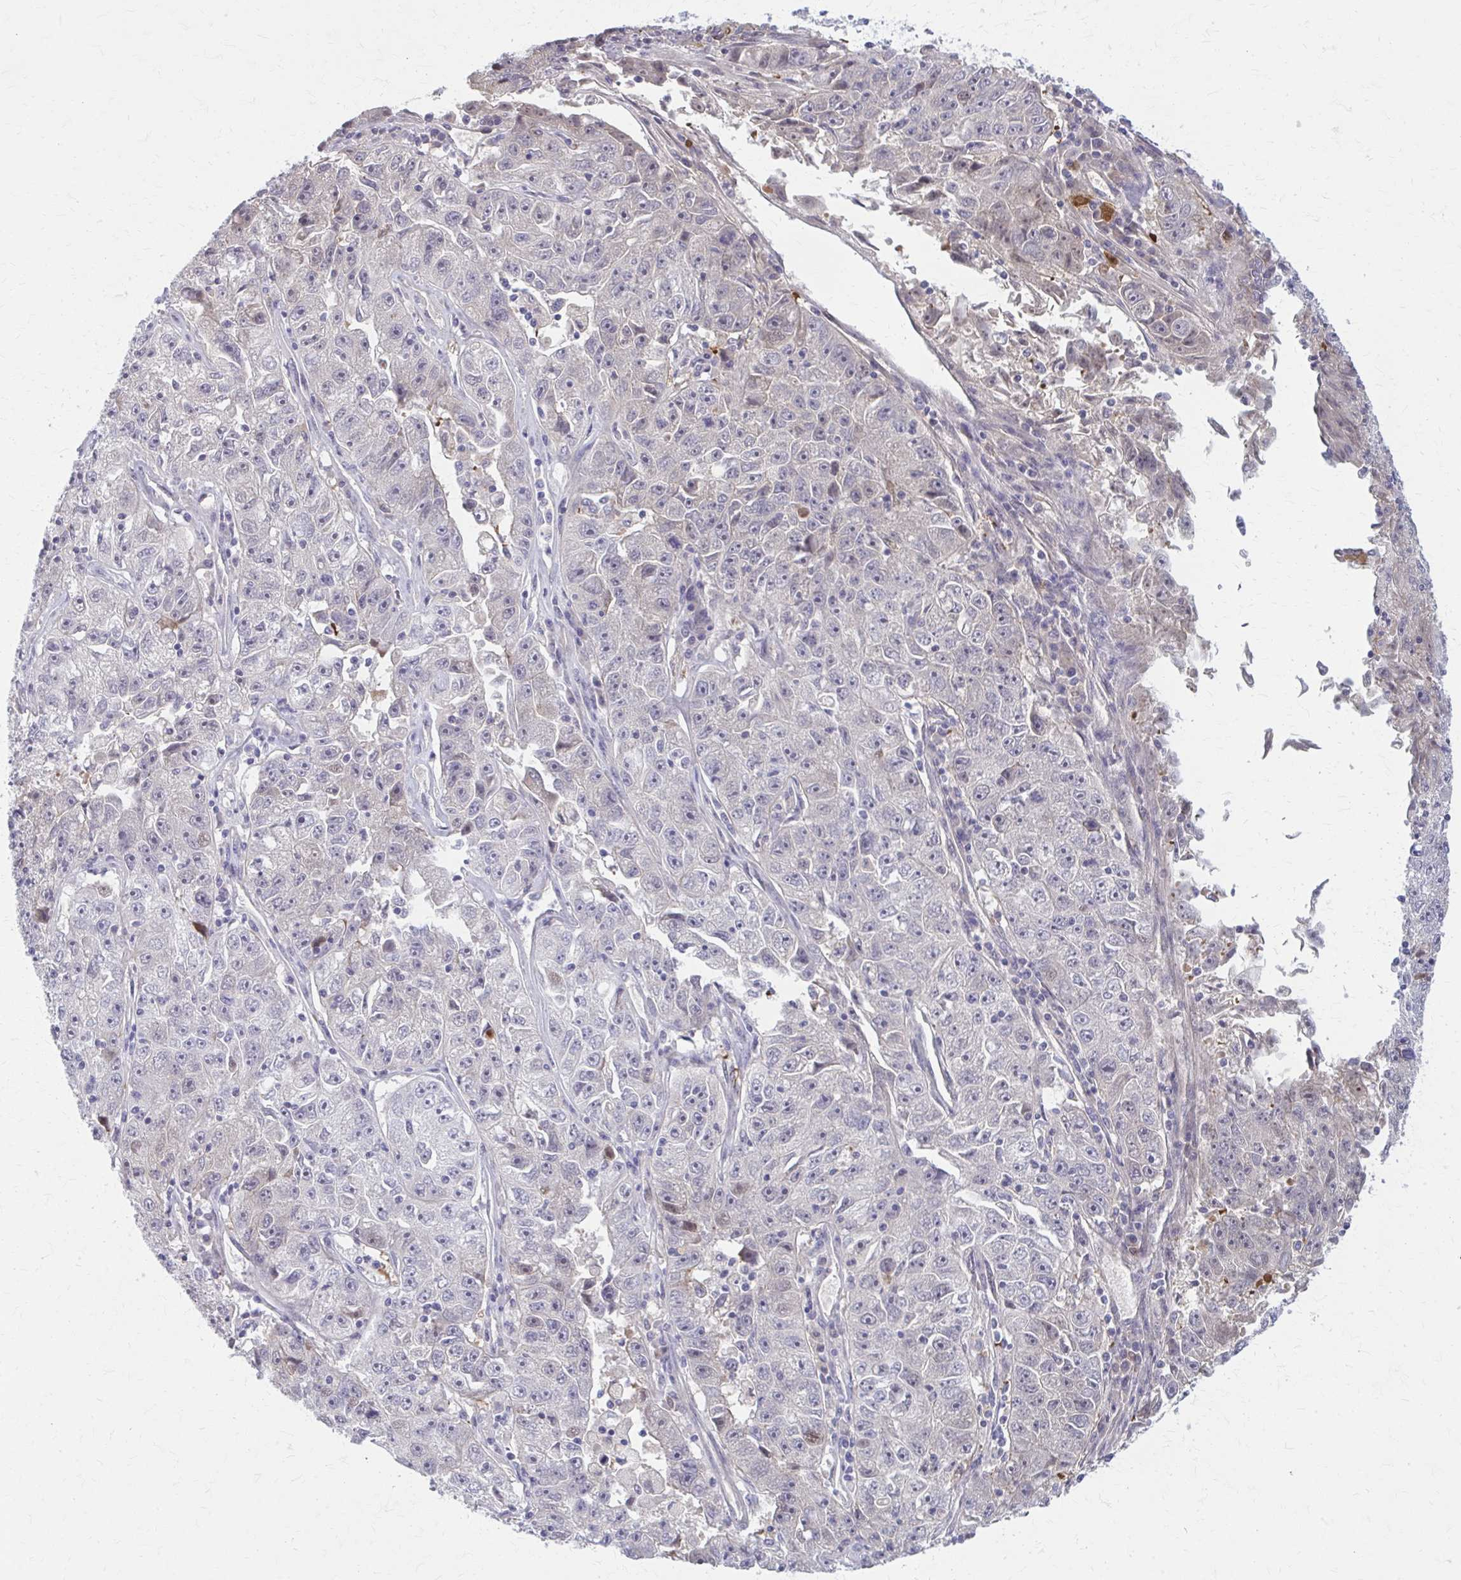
{"staining": {"intensity": "negative", "quantity": "none", "location": "none"}, "tissue": "lung cancer", "cell_type": "Tumor cells", "image_type": "cancer", "snomed": [{"axis": "morphology", "description": "Normal morphology"}, {"axis": "morphology", "description": "Adenocarcinoma, NOS"}, {"axis": "topography", "description": "Lymph node"}, {"axis": "topography", "description": "Lung"}], "caption": "A photomicrograph of lung adenocarcinoma stained for a protein shows no brown staining in tumor cells.", "gene": "SERPIND1", "patient": {"sex": "female", "age": 57}}